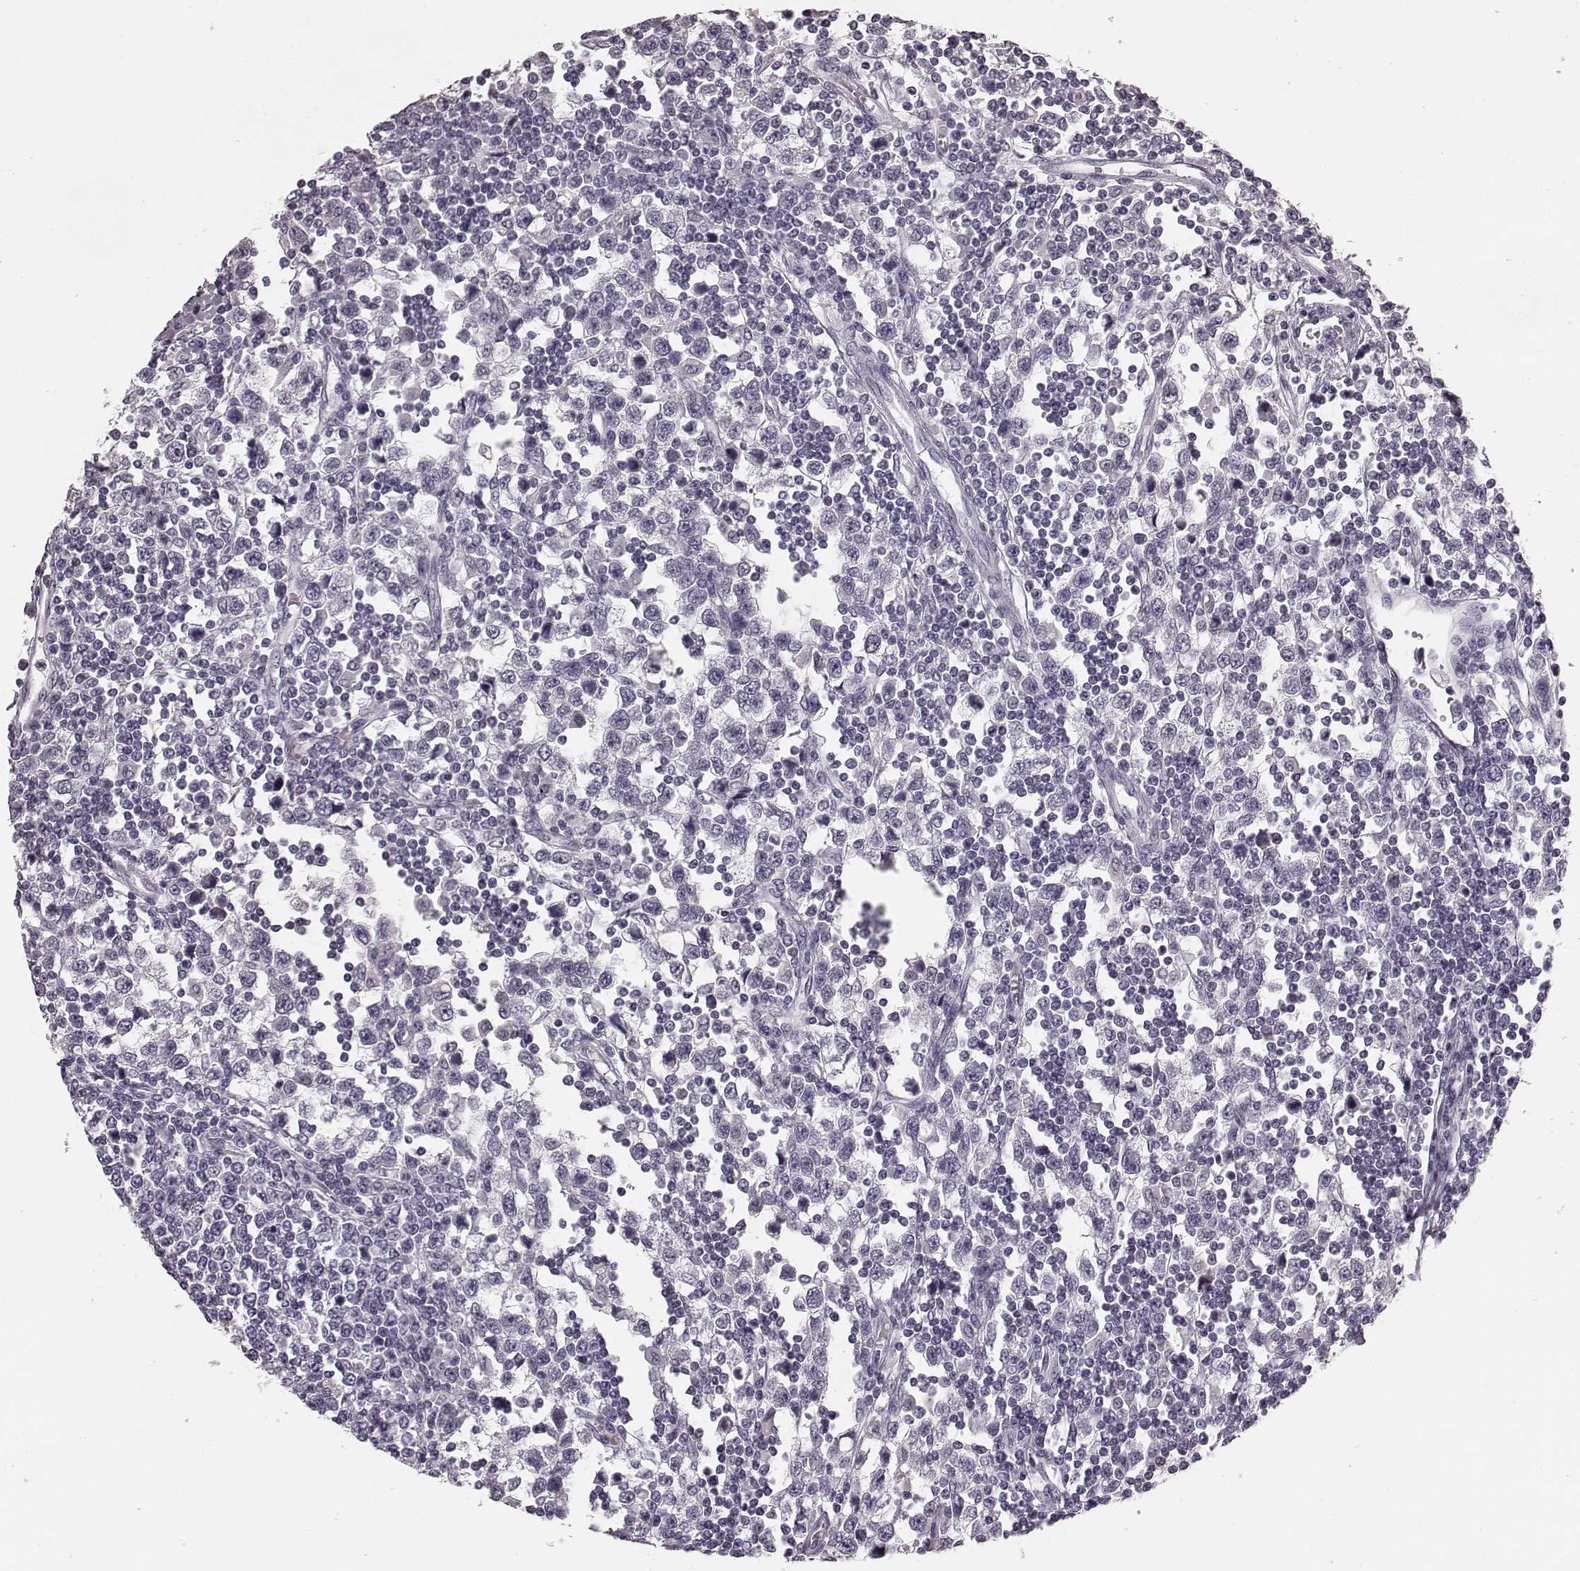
{"staining": {"intensity": "negative", "quantity": "none", "location": "none"}, "tissue": "testis cancer", "cell_type": "Tumor cells", "image_type": "cancer", "snomed": [{"axis": "morphology", "description": "Seminoma, NOS"}, {"axis": "topography", "description": "Testis"}], "caption": "Tumor cells show no significant staining in testis seminoma.", "gene": "TMPRSS15", "patient": {"sex": "male", "age": 34}}